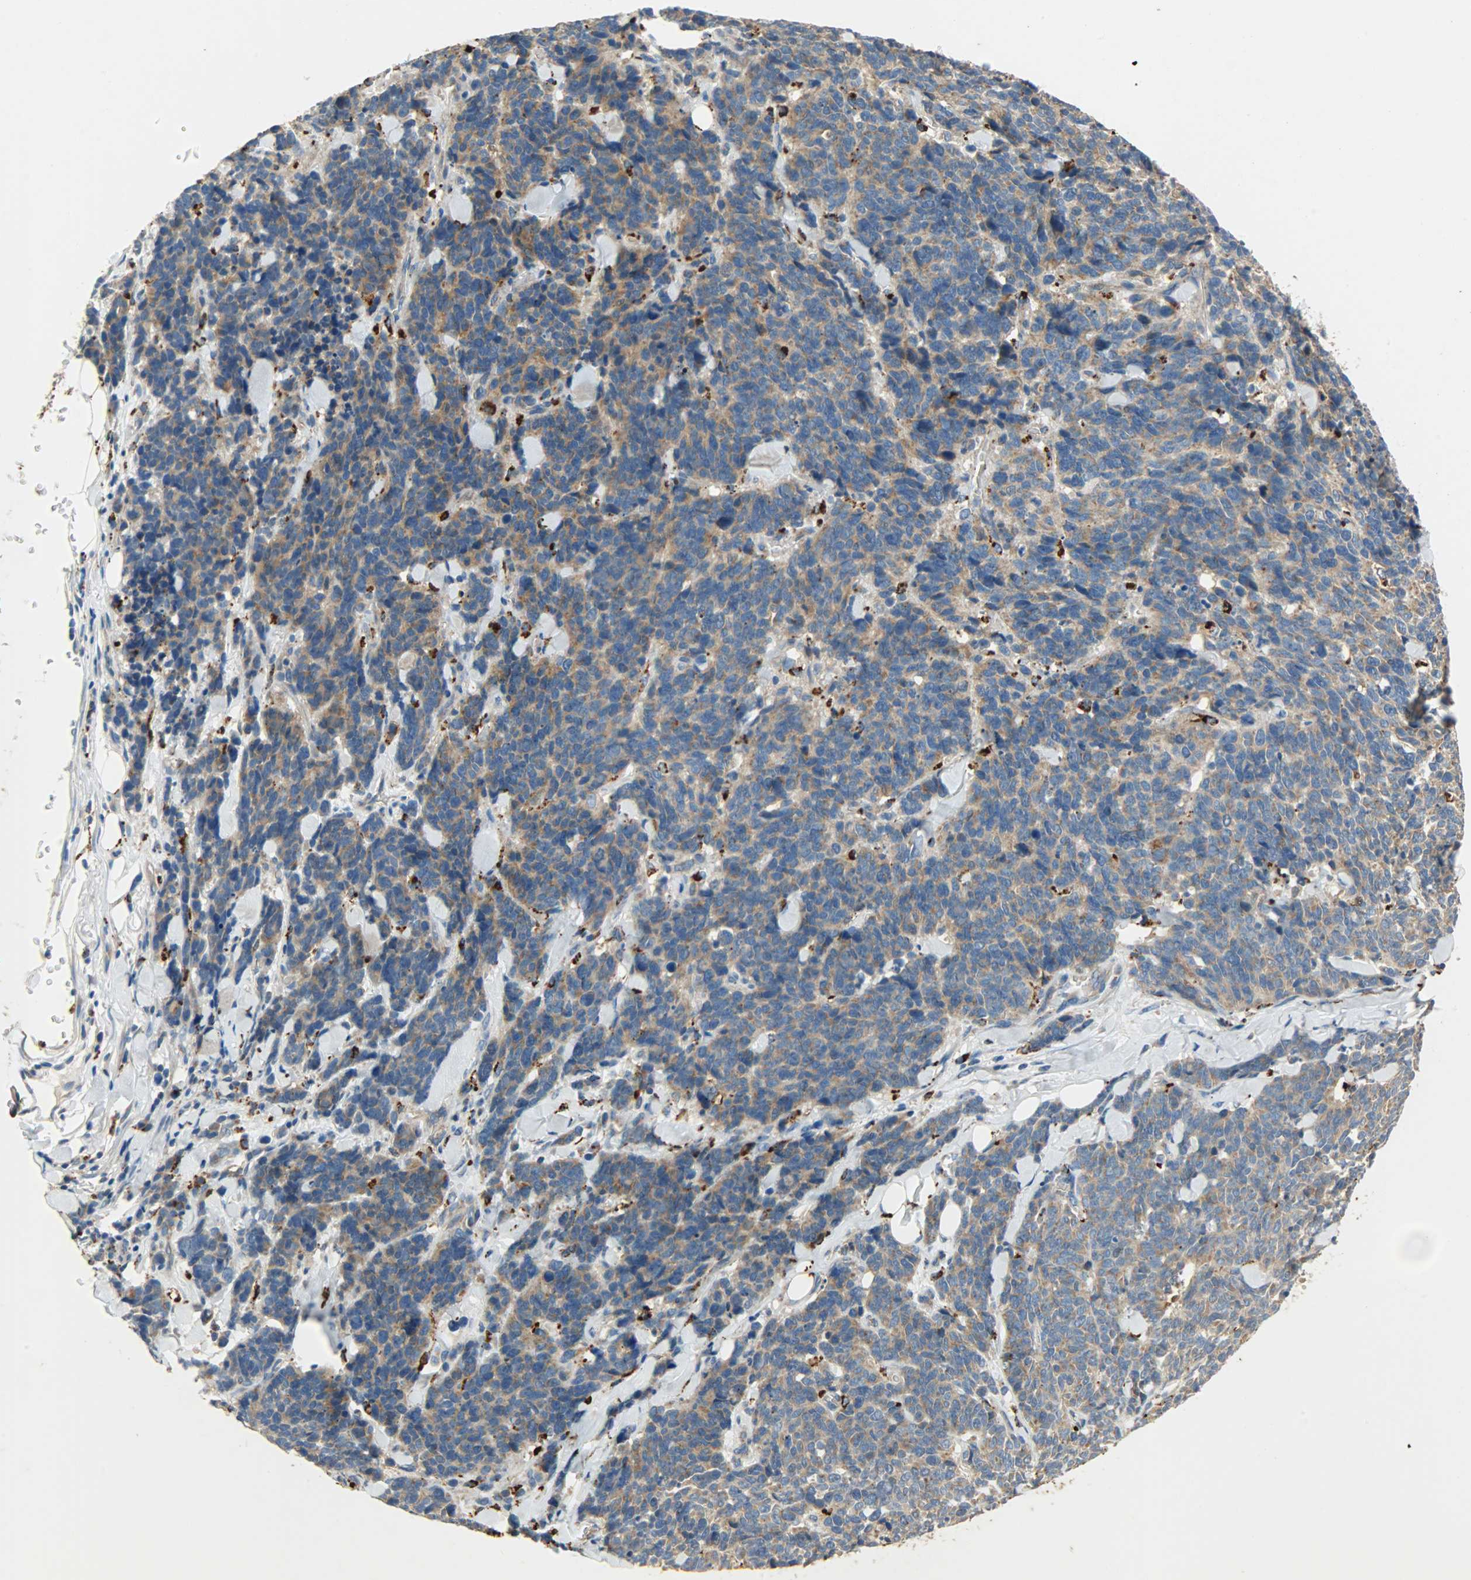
{"staining": {"intensity": "weak", "quantity": ">75%", "location": "cytoplasmic/membranous"}, "tissue": "lung cancer", "cell_type": "Tumor cells", "image_type": "cancer", "snomed": [{"axis": "morphology", "description": "Neoplasm, malignant, NOS"}, {"axis": "topography", "description": "Lung"}], "caption": "A micrograph of lung cancer (malignant neoplasm) stained for a protein reveals weak cytoplasmic/membranous brown staining in tumor cells.", "gene": "ASAH1", "patient": {"sex": "female", "age": 58}}